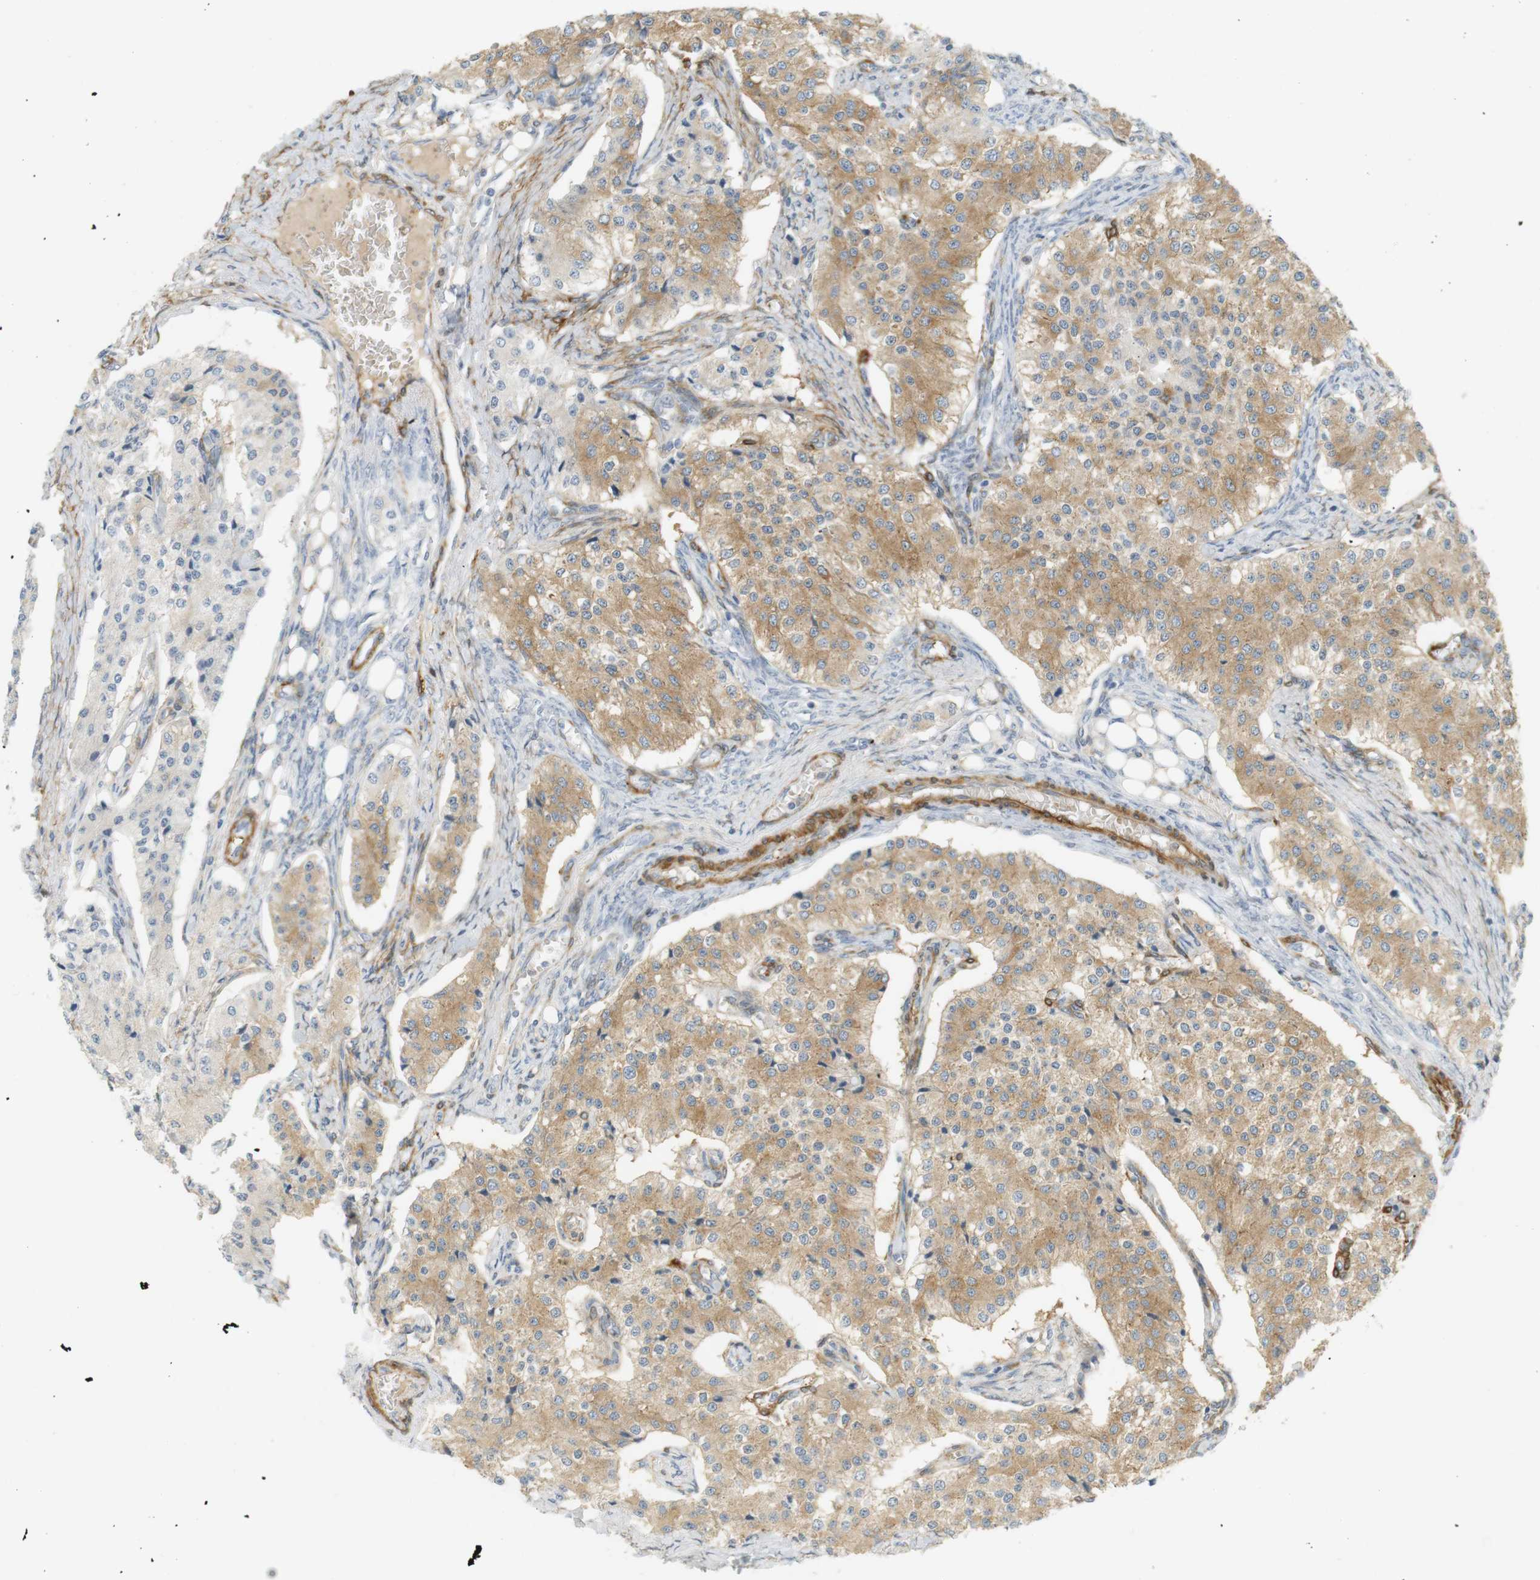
{"staining": {"intensity": "moderate", "quantity": ">75%", "location": "cytoplasmic/membranous"}, "tissue": "carcinoid", "cell_type": "Tumor cells", "image_type": "cancer", "snomed": [{"axis": "morphology", "description": "Carcinoid, malignant, NOS"}, {"axis": "topography", "description": "Colon"}], "caption": "Immunohistochemical staining of human carcinoid demonstrates medium levels of moderate cytoplasmic/membranous staining in approximately >75% of tumor cells. (IHC, brightfield microscopy, high magnification).", "gene": "PDE3A", "patient": {"sex": "female", "age": 52}}